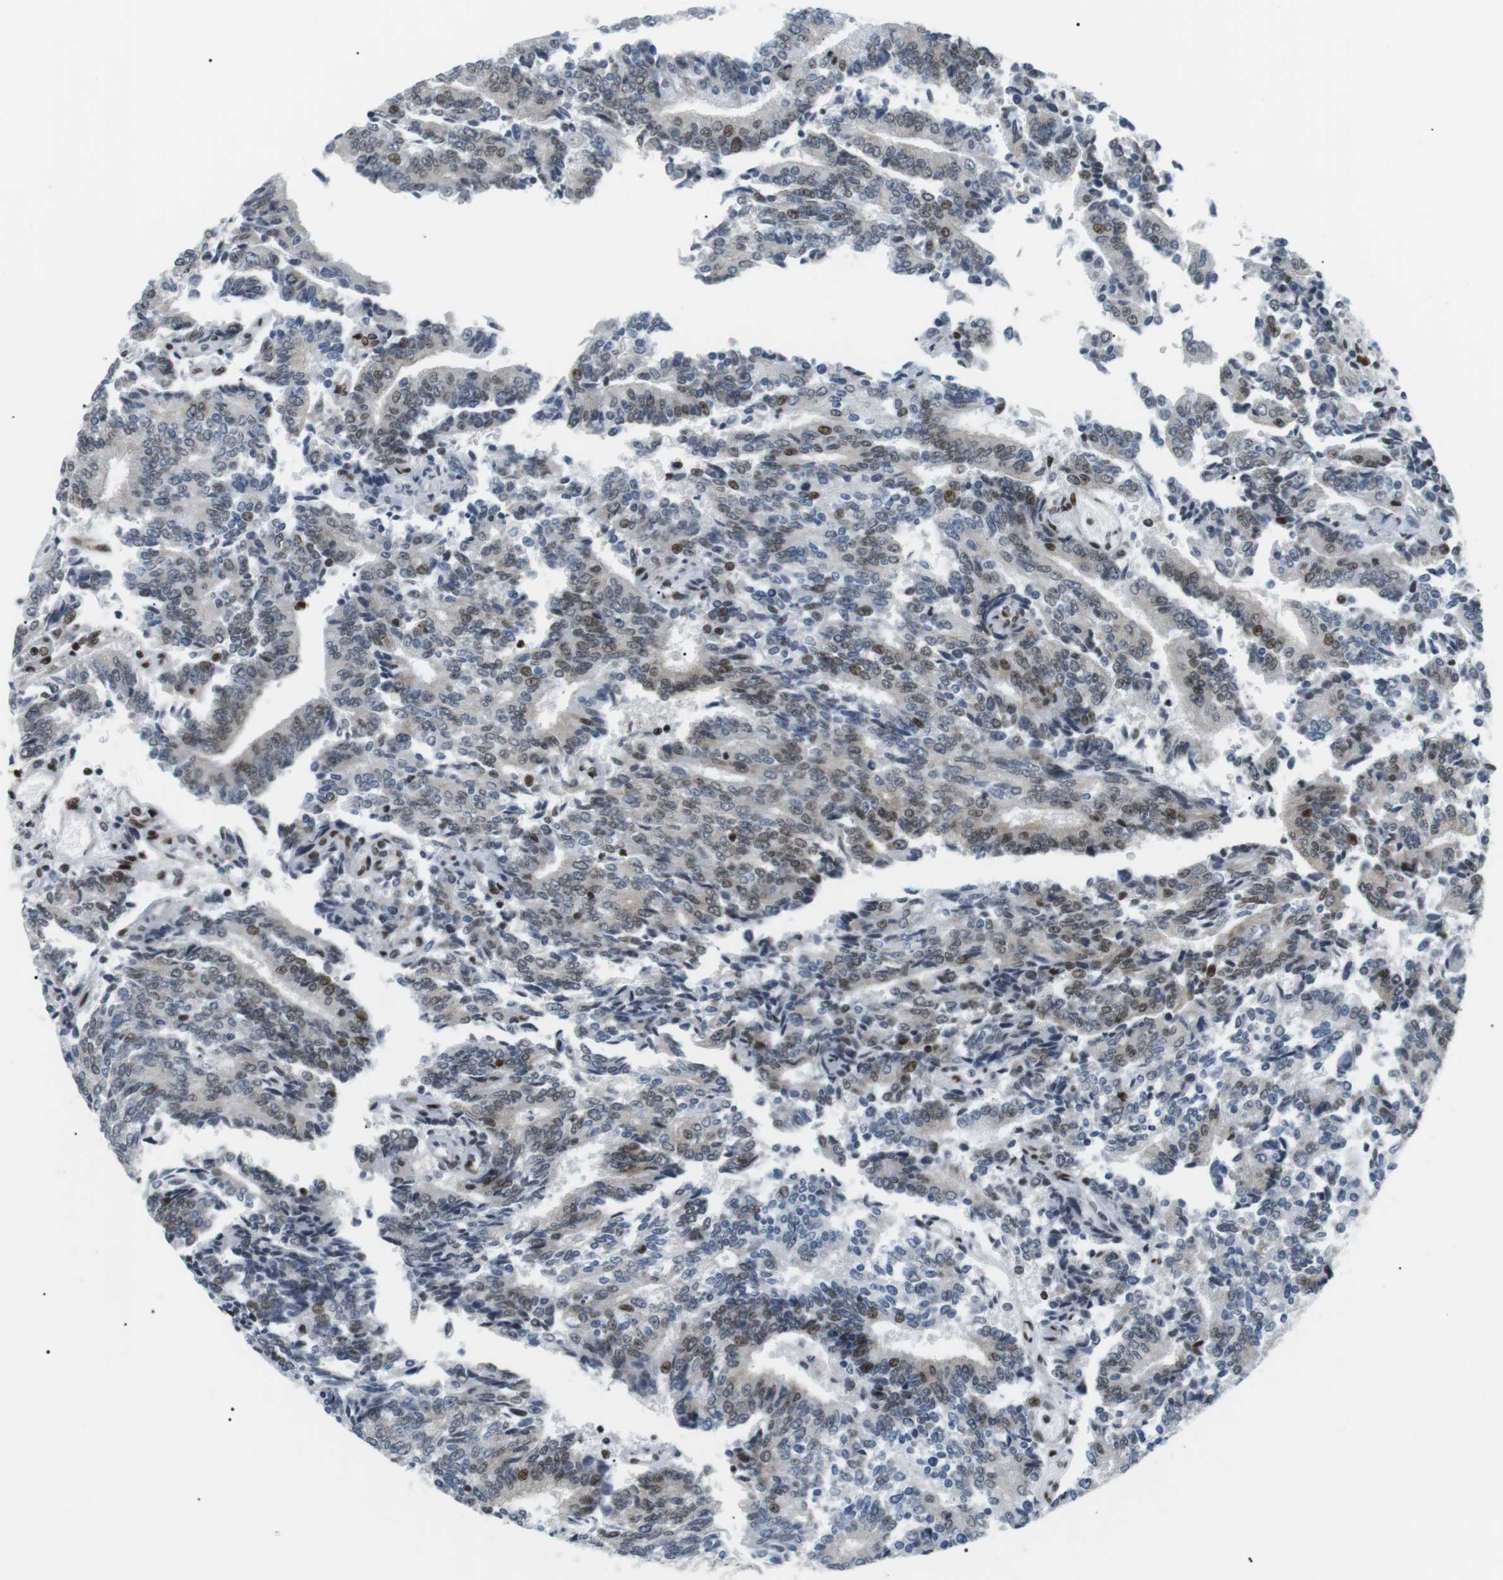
{"staining": {"intensity": "moderate", "quantity": "<25%", "location": "nuclear"}, "tissue": "prostate cancer", "cell_type": "Tumor cells", "image_type": "cancer", "snomed": [{"axis": "morphology", "description": "Normal tissue, NOS"}, {"axis": "morphology", "description": "Adenocarcinoma, High grade"}, {"axis": "topography", "description": "Prostate"}, {"axis": "topography", "description": "Seminal veicle"}], "caption": "Brown immunohistochemical staining in human prostate cancer demonstrates moderate nuclear positivity in about <25% of tumor cells.", "gene": "CDC27", "patient": {"sex": "male", "age": 55}}